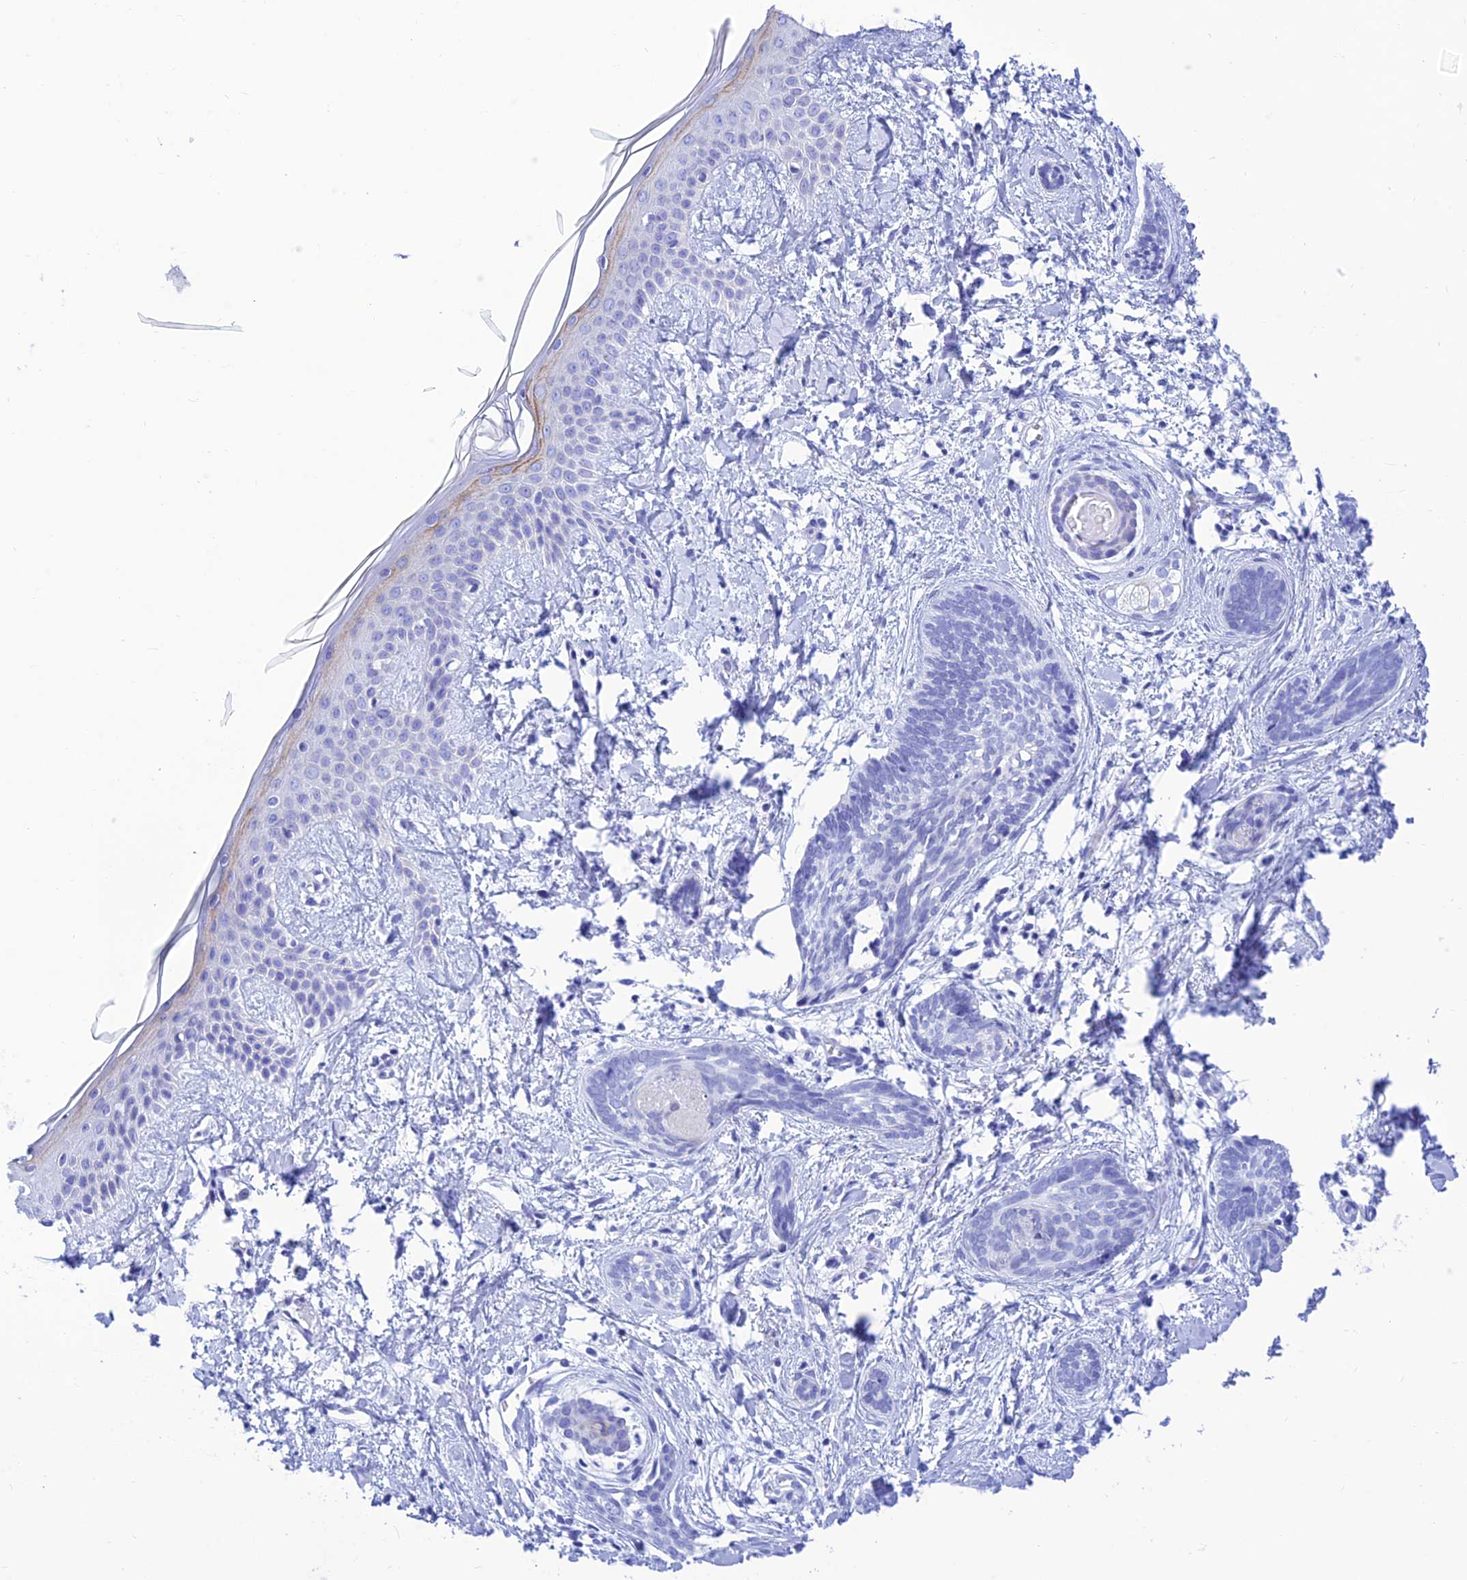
{"staining": {"intensity": "negative", "quantity": "none", "location": "none"}, "tissue": "skin cancer", "cell_type": "Tumor cells", "image_type": "cancer", "snomed": [{"axis": "morphology", "description": "Basal cell carcinoma"}, {"axis": "topography", "description": "Skin"}], "caption": "Tumor cells show no significant staining in basal cell carcinoma (skin).", "gene": "PRNP", "patient": {"sex": "female", "age": 81}}